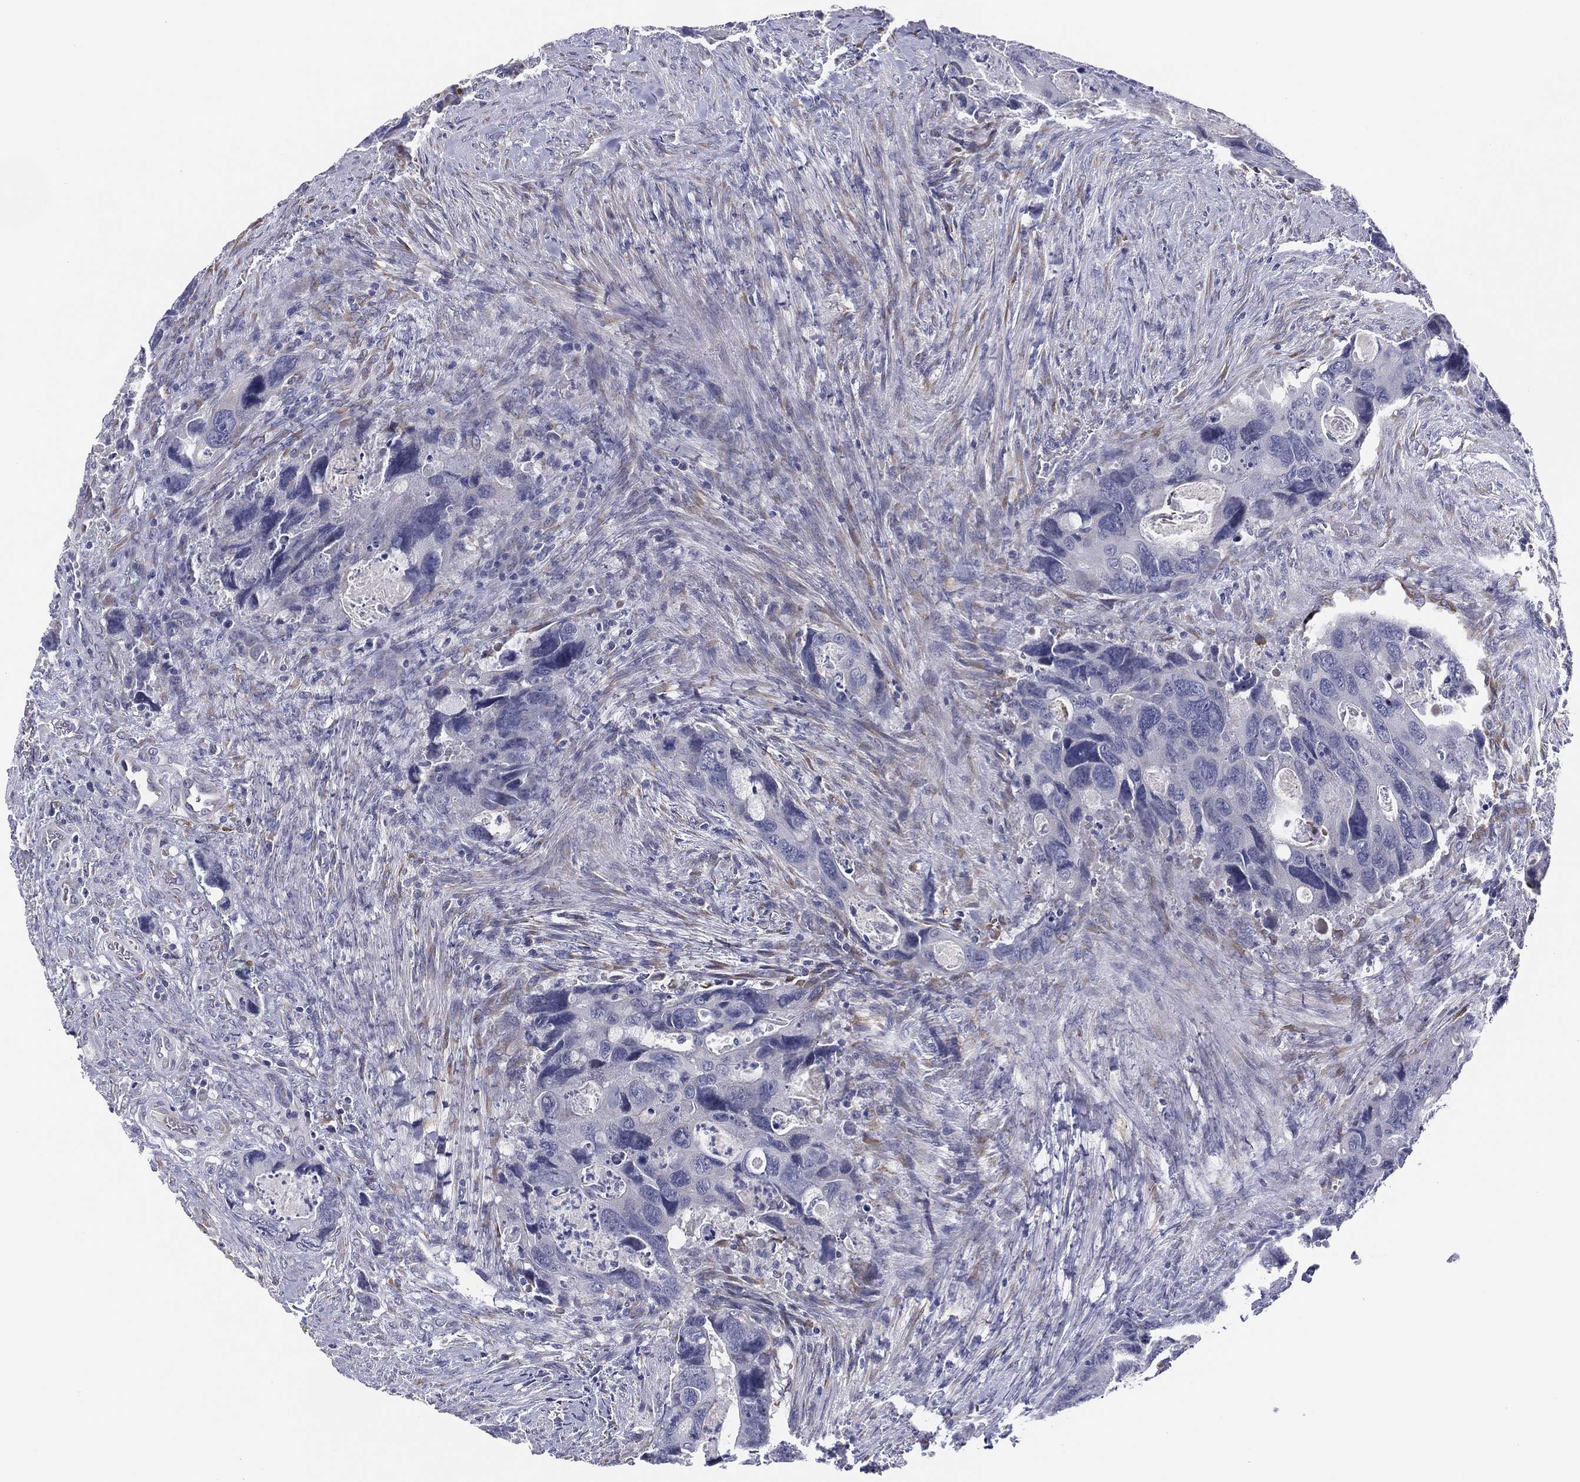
{"staining": {"intensity": "negative", "quantity": "none", "location": "none"}, "tissue": "colorectal cancer", "cell_type": "Tumor cells", "image_type": "cancer", "snomed": [{"axis": "morphology", "description": "Adenocarcinoma, NOS"}, {"axis": "topography", "description": "Rectum"}], "caption": "IHC histopathology image of neoplastic tissue: human adenocarcinoma (colorectal) stained with DAB (3,3'-diaminobenzidine) demonstrates no significant protein expression in tumor cells.", "gene": "MLF1", "patient": {"sex": "male", "age": 62}}